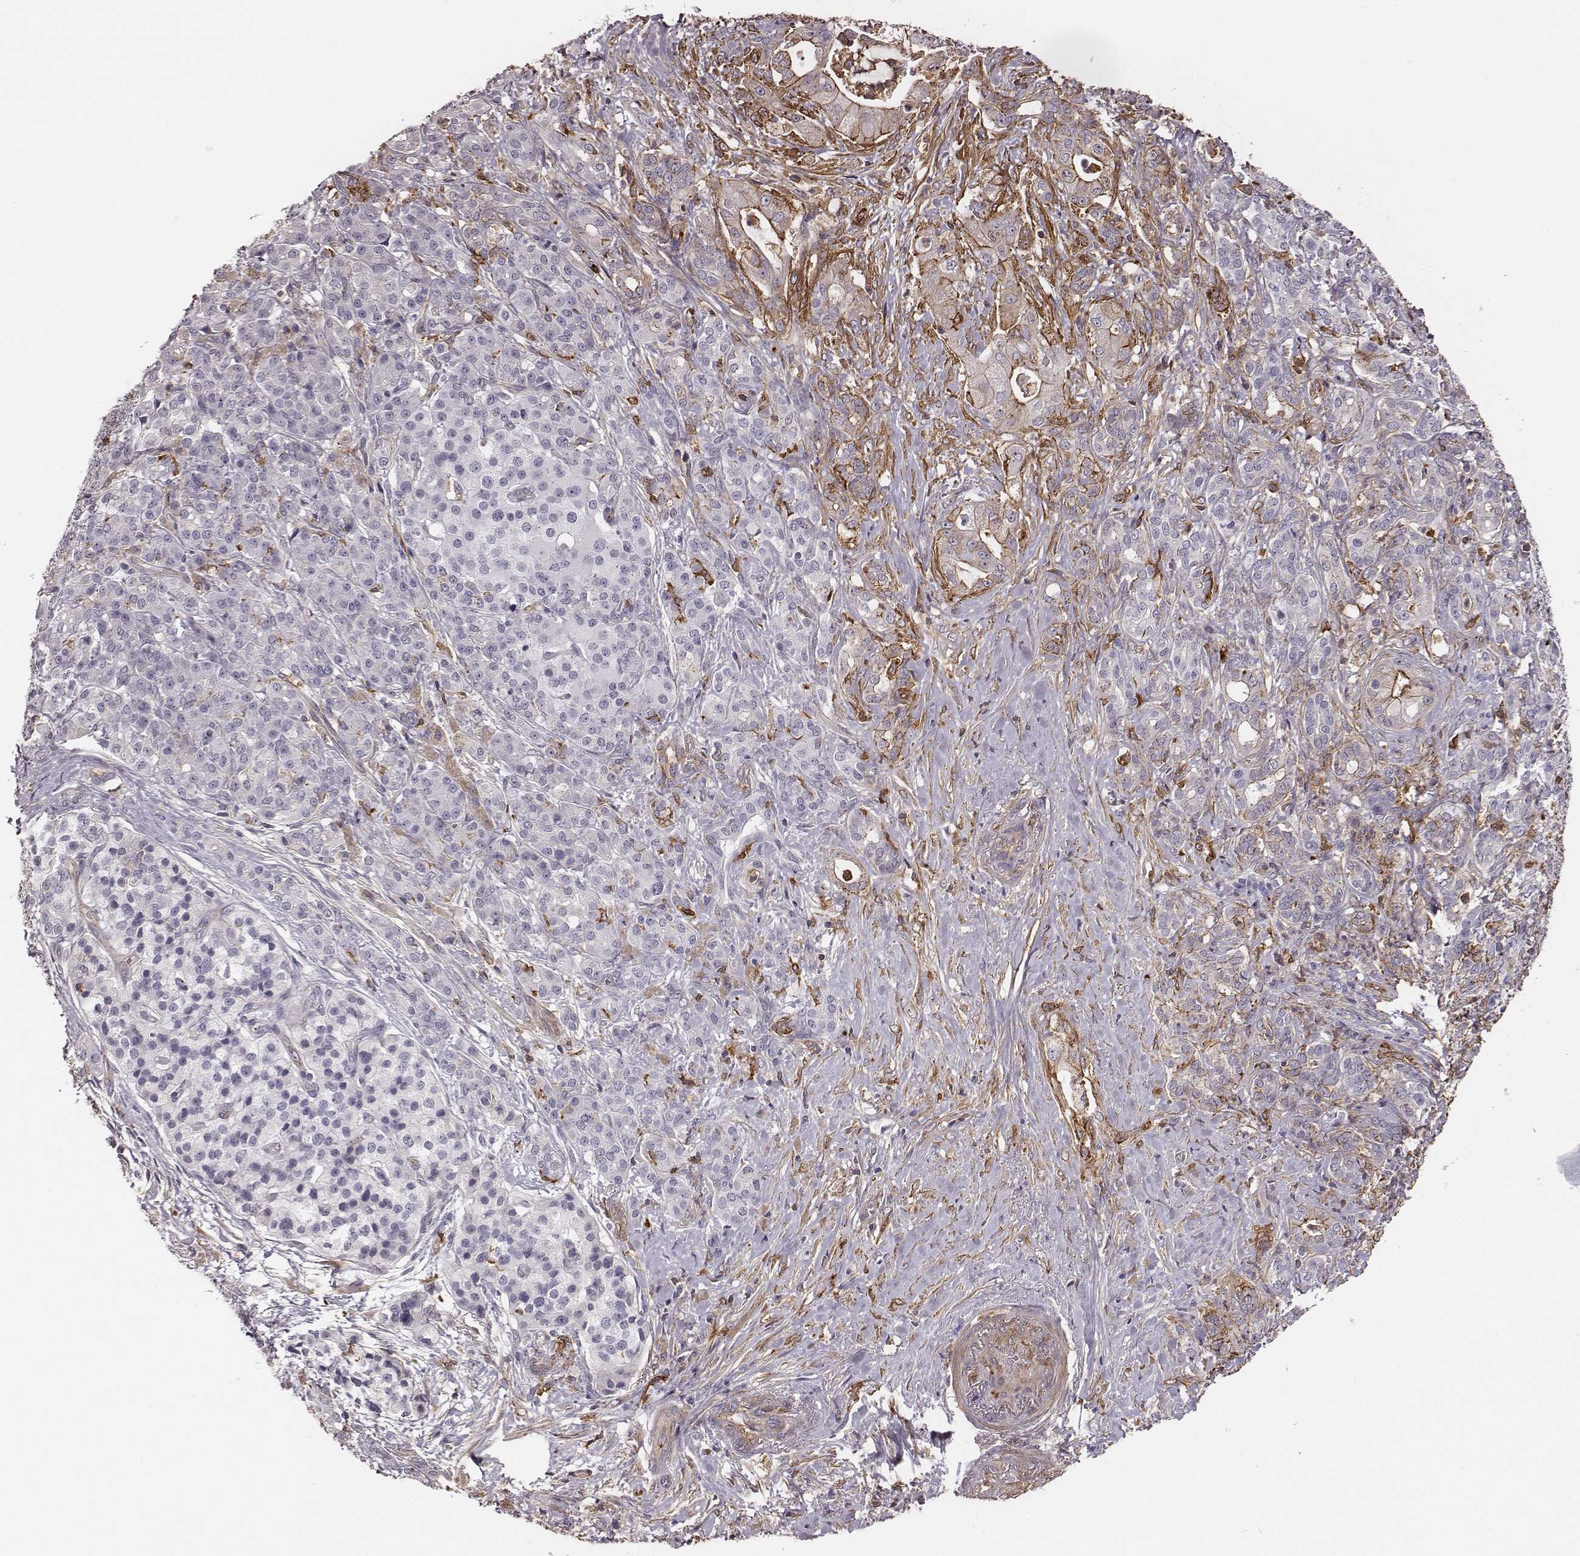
{"staining": {"intensity": "negative", "quantity": "none", "location": "none"}, "tissue": "pancreatic cancer", "cell_type": "Tumor cells", "image_type": "cancer", "snomed": [{"axis": "morphology", "description": "Normal tissue, NOS"}, {"axis": "morphology", "description": "Inflammation, NOS"}, {"axis": "morphology", "description": "Adenocarcinoma, NOS"}, {"axis": "topography", "description": "Pancreas"}], "caption": "Human pancreatic cancer stained for a protein using immunohistochemistry (IHC) demonstrates no staining in tumor cells.", "gene": "ZYX", "patient": {"sex": "male", "age": 57}}